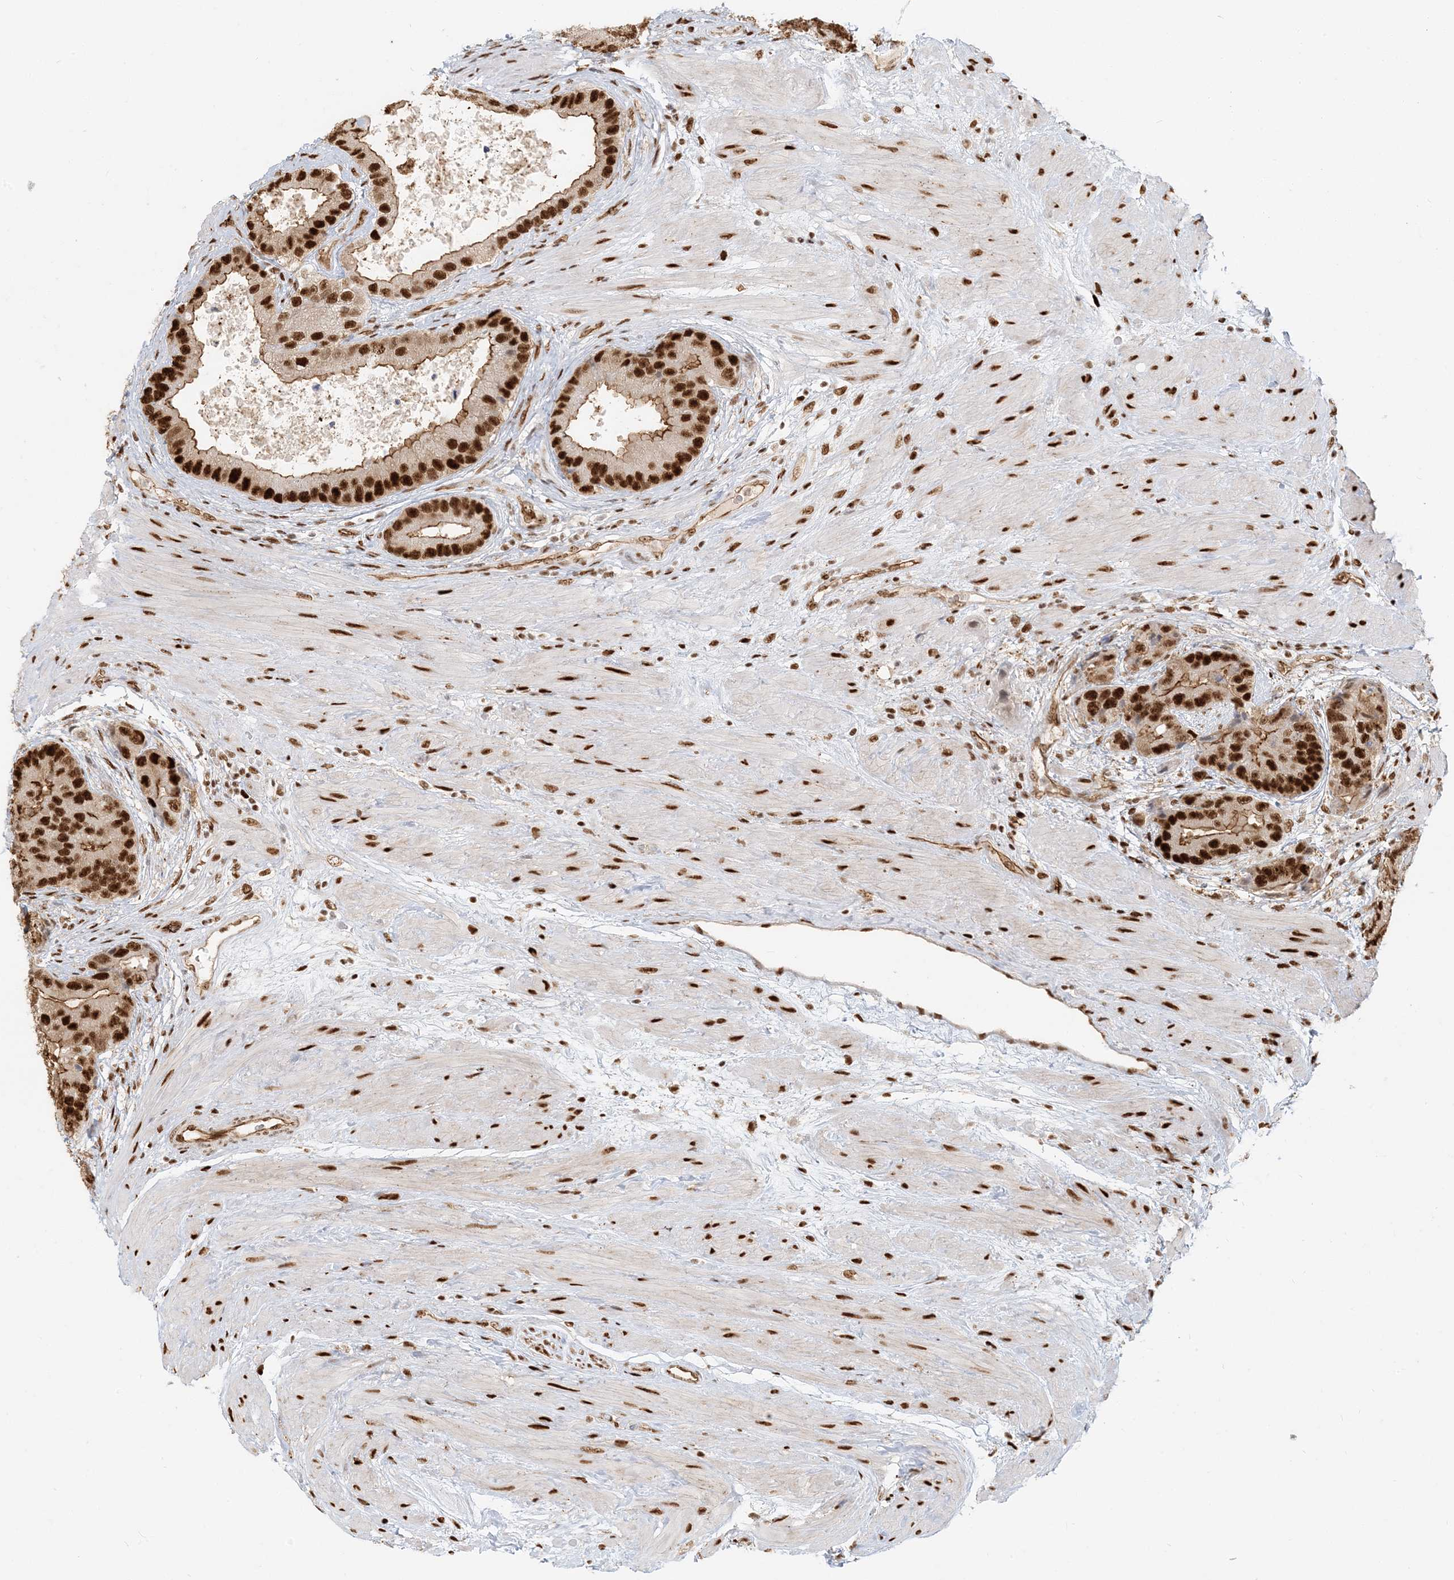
{"staining": {"intensity": "strong", "quantity": ">75%", "location": "cytoplasmic/membranous,nuclear"}, "tissue": "prostate cancer", "cell_type": "Tumor cells", "image_type": "cancer", "snomed": [{"axis": "morphology", "description": "Adenocarcinoma, High grade"}, {"axis": "topography", "description": "Prostate"}], "caption": "Tumor cells show high levels of strong cytoplasmic/membranous and nuclear positivity in about >75% of cells in prostate high-grade adenocarcinoma.", "gene": "CKS2", "patient": {"sex": "male", "age": 70}}